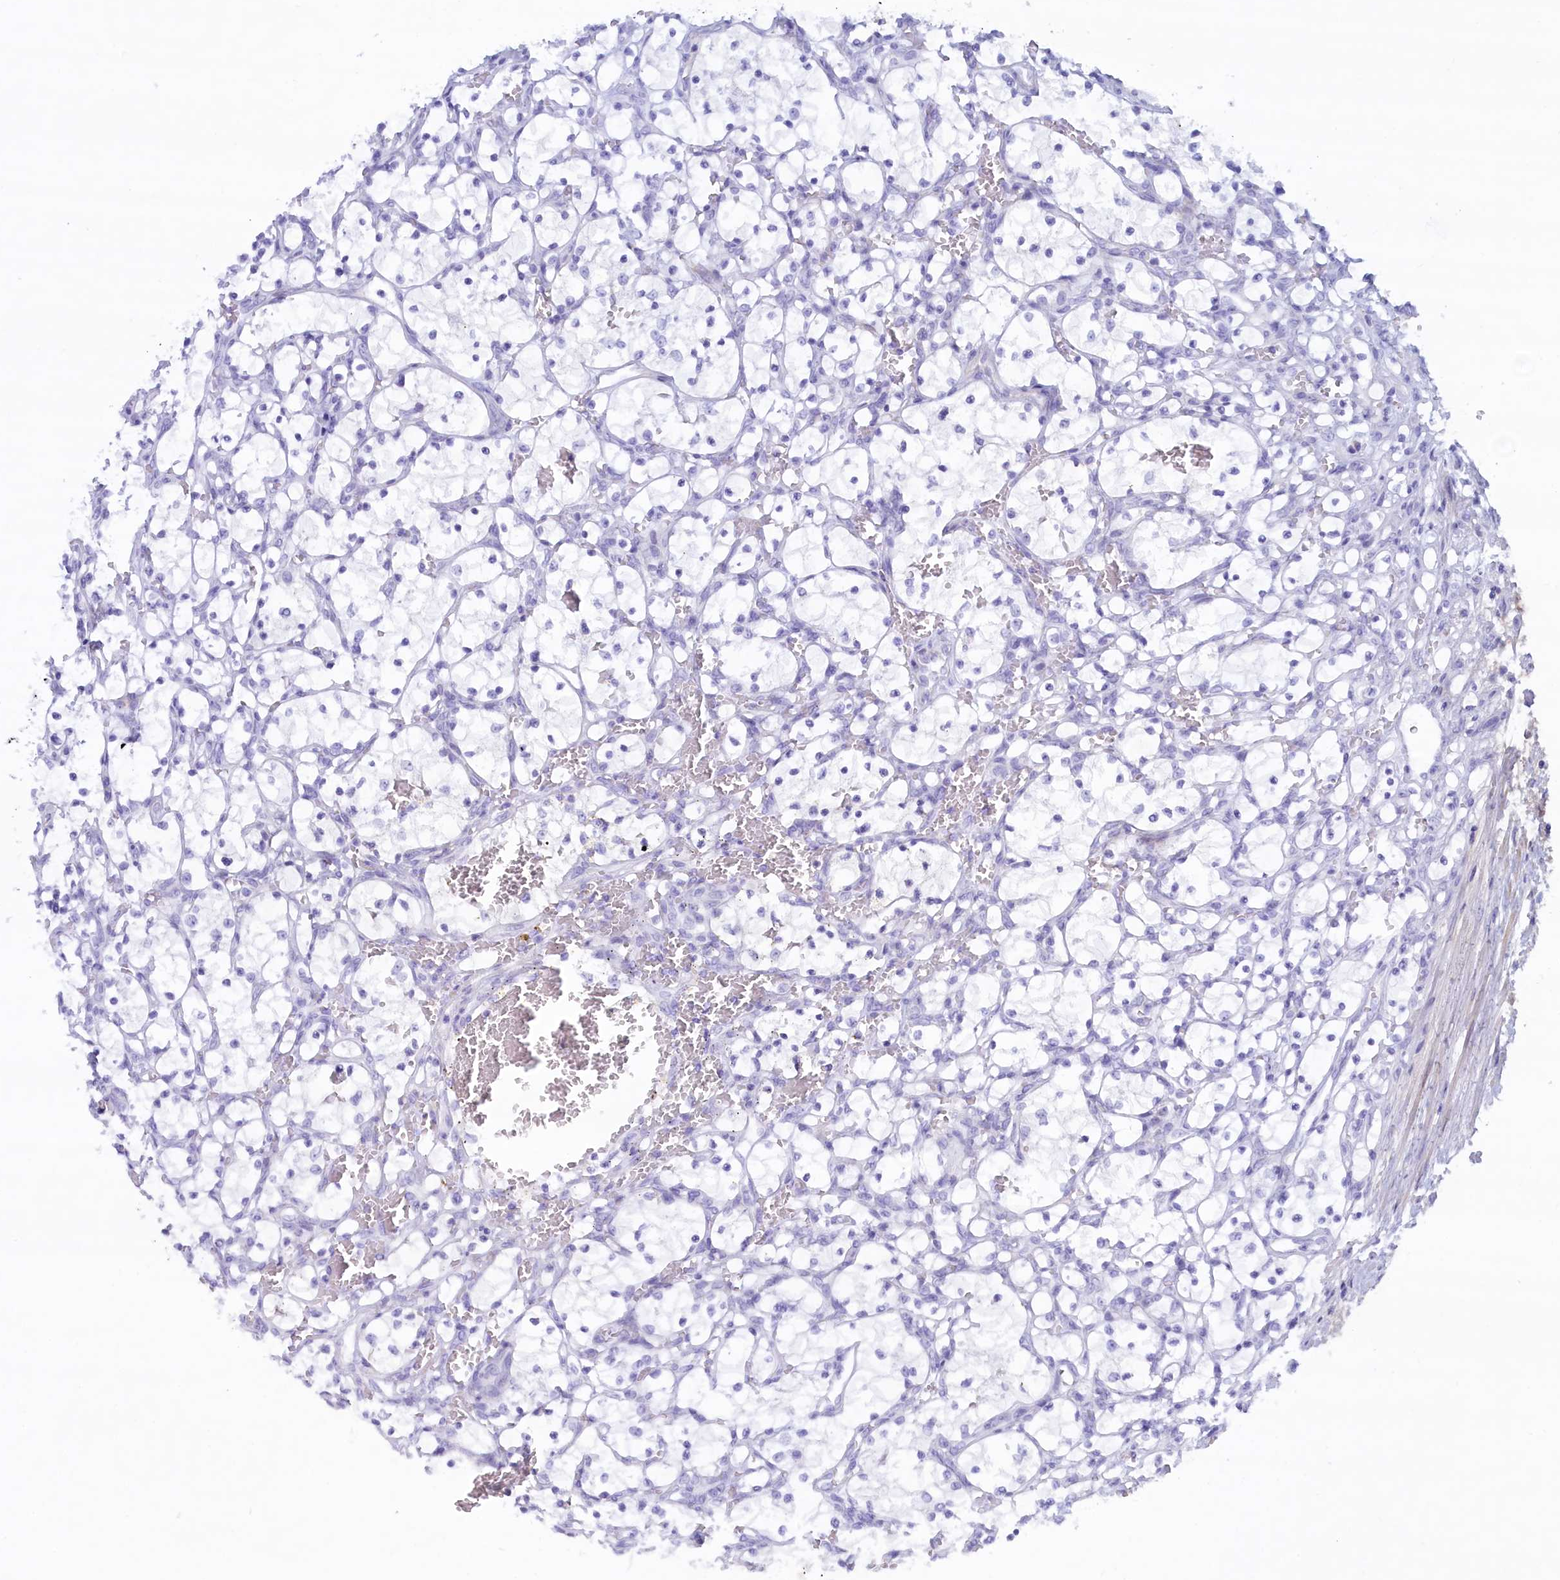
{"staining": {"intensity": "negative", "quantity": "none", "location": "none"}, "tissue": "renal cancer", "cell_type": "Tumor cells", "image_type": "cancer", "snomed": [{"axis": "morphology", "description": "Adenocarcinoma, NOS"}, {"axis": "topography", "description": "Kidney"}], "caption": "Immunohistochemistry micrograph of neoplastic tissue: human adenocarcinoma (renal) stained with DAB (3,3'-diaminobenzidine) shows no significant protein expression in tumor cells.", "gene": "MPV17L2", "patient": {"sex": "female", "age": 69}}